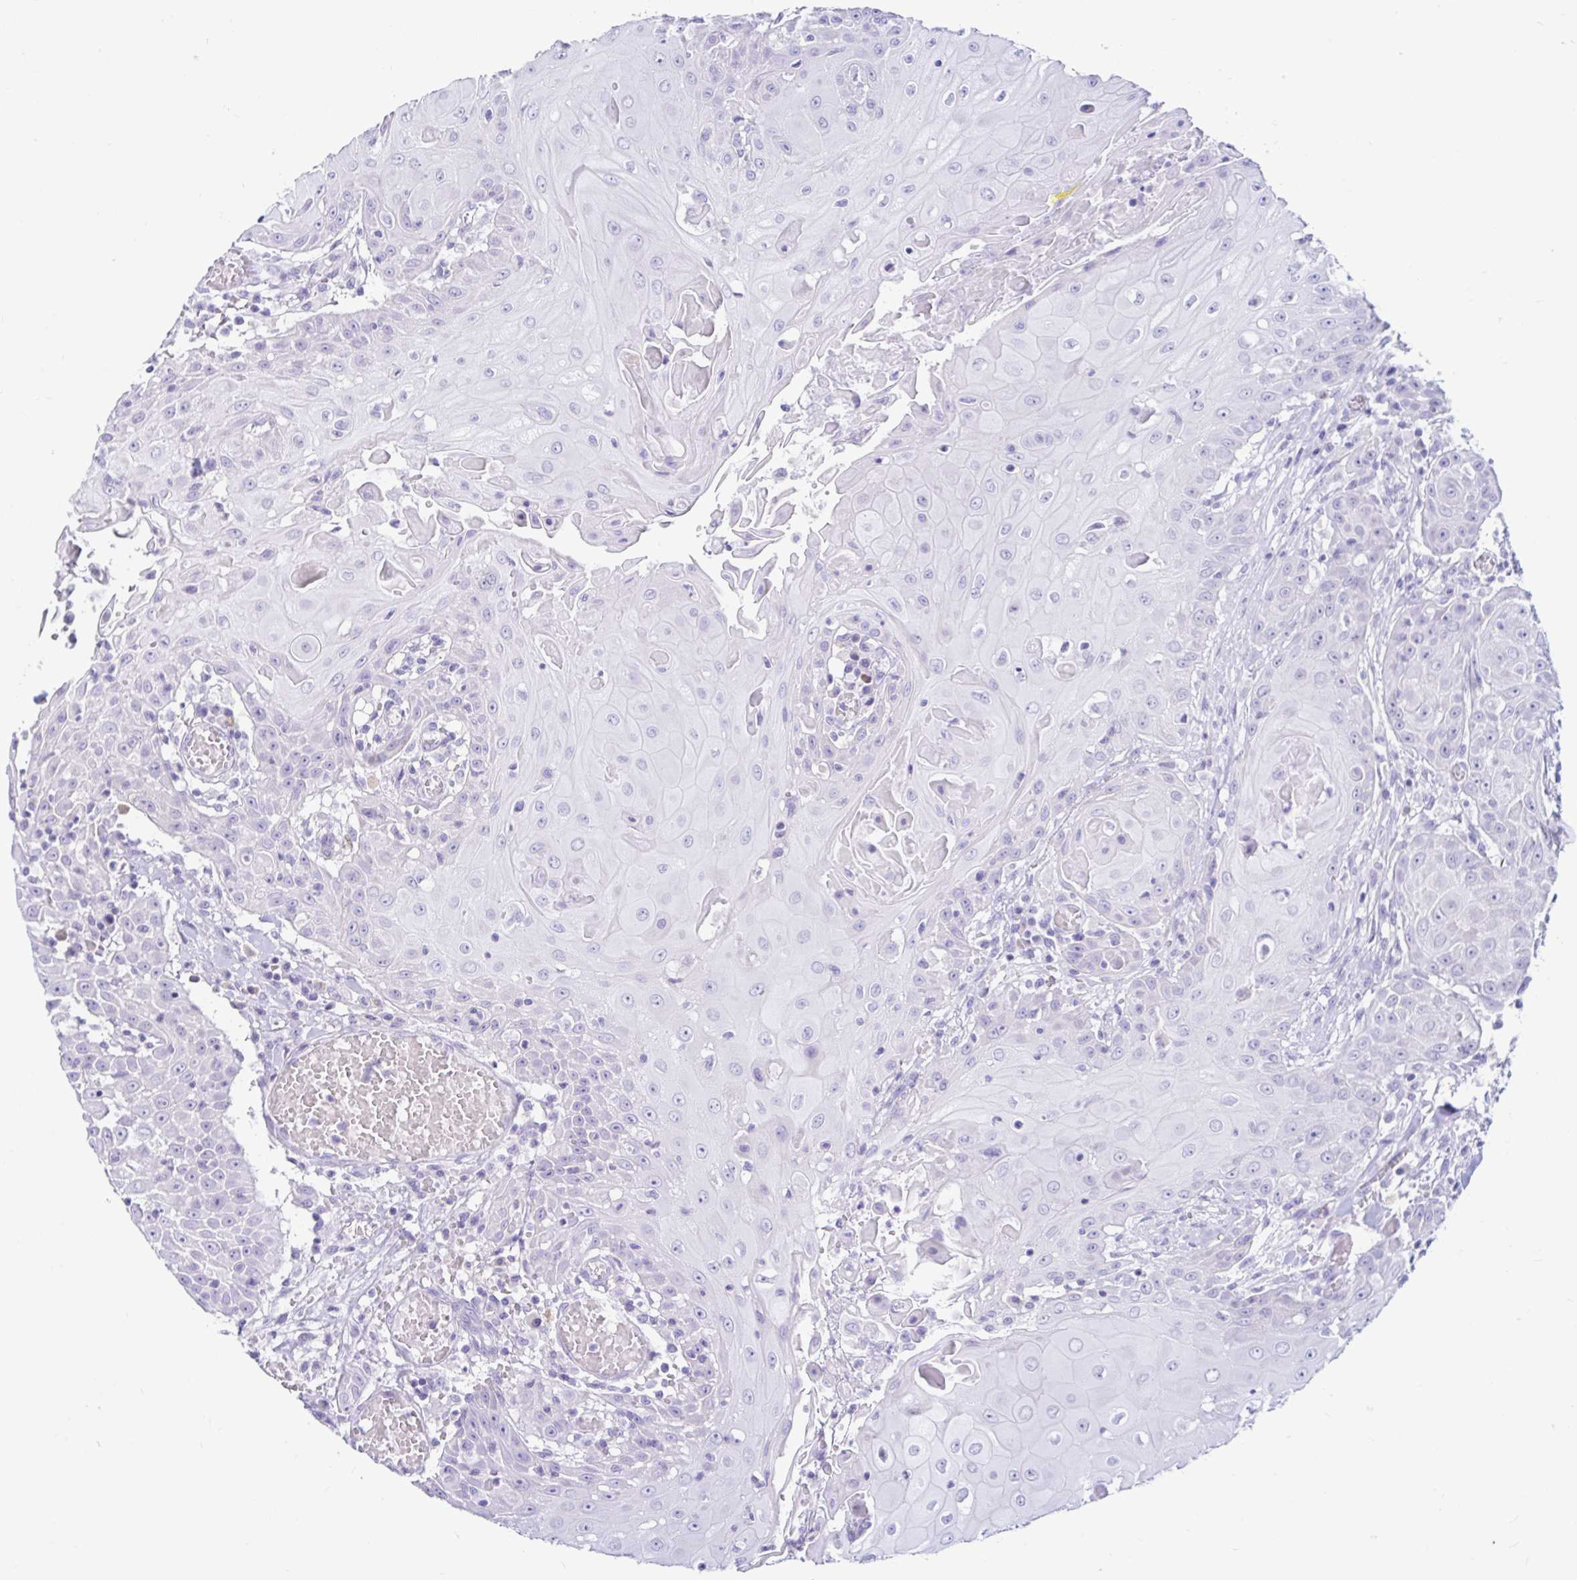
{"staining": {"intensity": "negative", "quantity": "none", "location": "none"}, "tissue": "head and neck cancer", "cell_type": "Tumor cells", "image_type": "cancer", "snomed": [{"axis": "morphology", "description": "Normal tissue, NOS"}, {"axis": "morphology", "description": "Squamous cell carcinoma, NOS"}, {"axis": "topography", "description": "Oral tissue"}, {"axis": "topography", "description": "Head-Neck"}], "caption": "Tumor cells are negative for protein expression in human squamous cell carcinoma (head and neck).", "gene": "BEST1", "patient": {"sex": "female", "age": 55}}